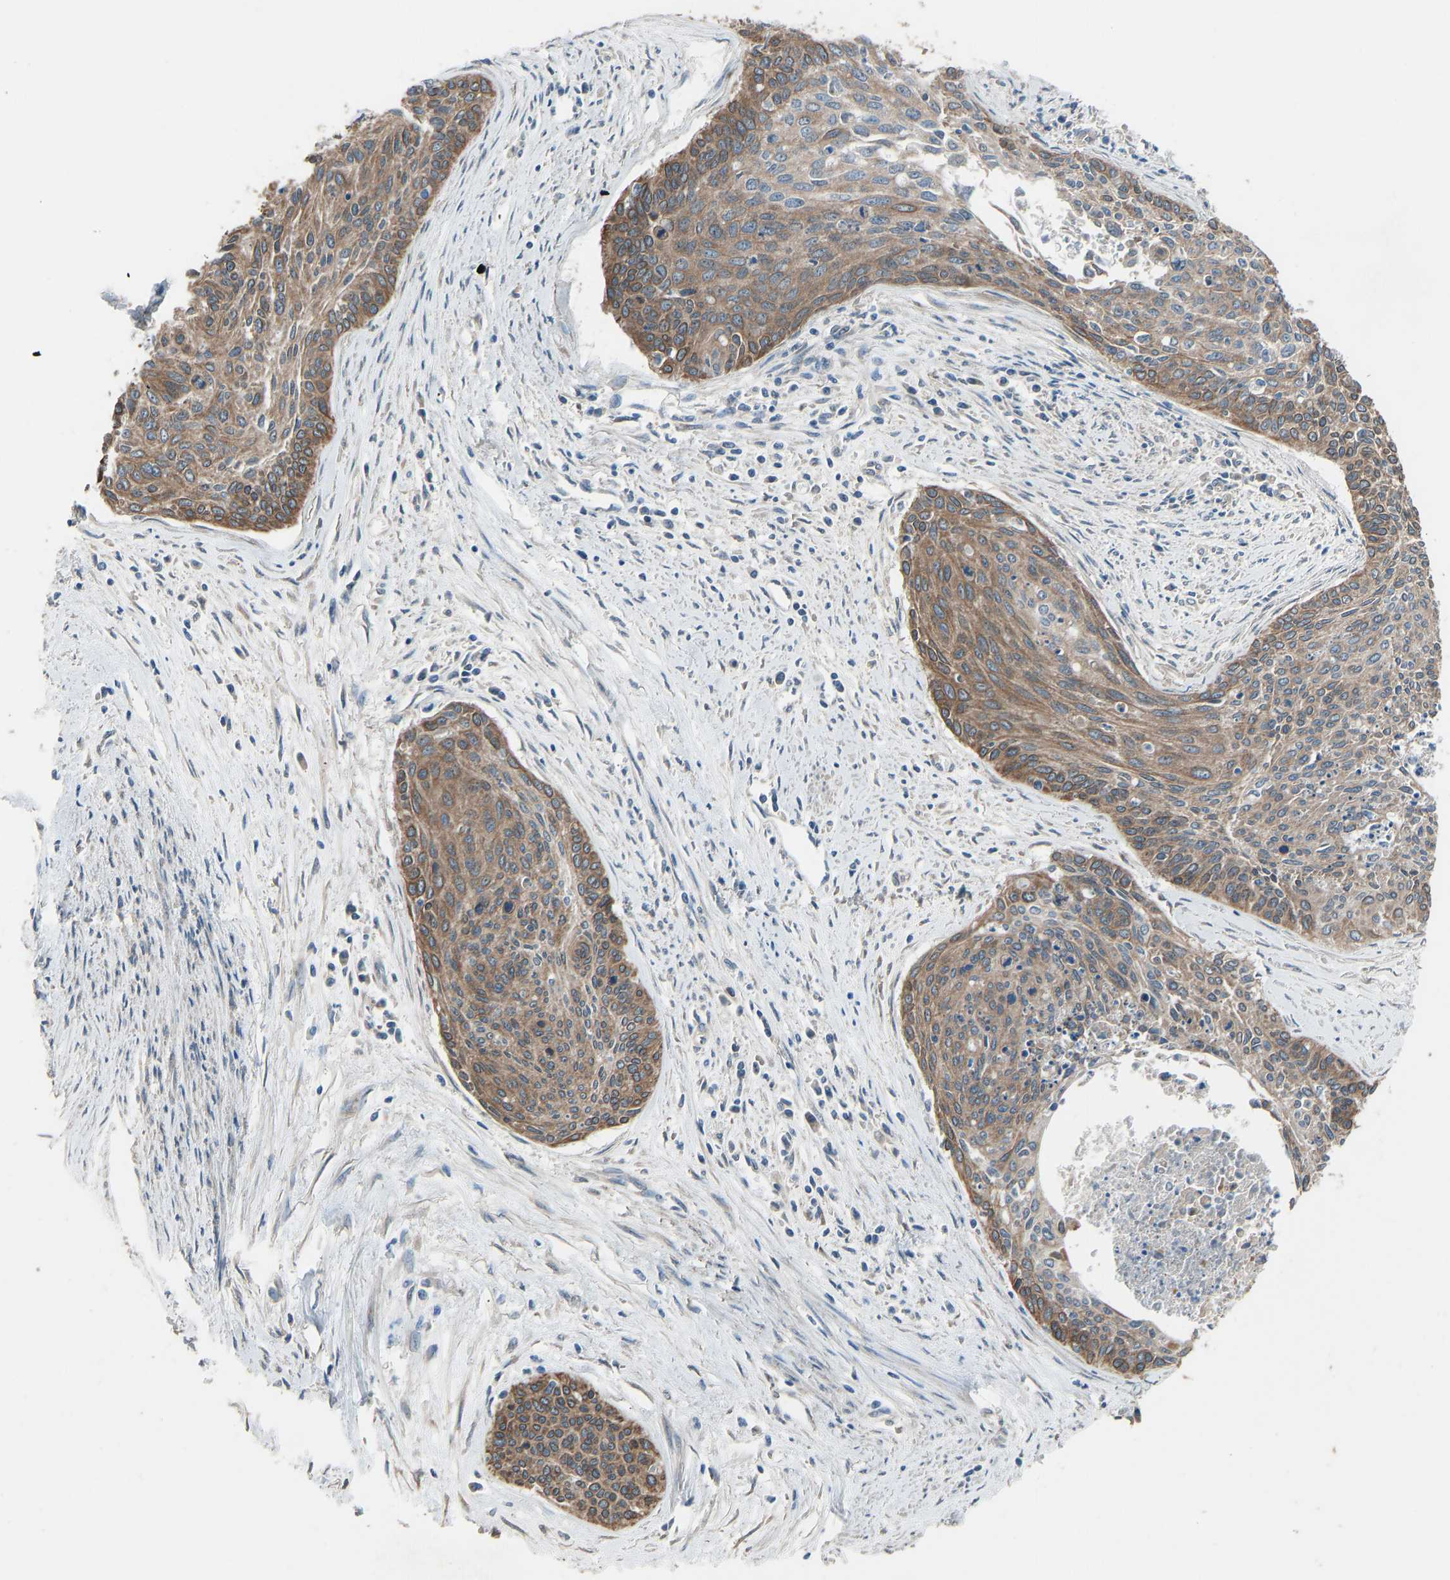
{"staining": {"intensity": "moderate", "quantity": ">75%", "location": "cytoplasmic/membranous"}, "tissue": "cervical cancer", "cell_type": "Tumor cells", "image_type": "cancer", "snomed": [{"axis": "morphology", "description": "Squamous cell carcinoma, NOS"}, {"axis": "topography", "description": "Cervix"}], "caption": "Cervical squamous cell carcinoma tissue demonstrates moderate cytoplasmic/membranous positivity in about >75% of tumor cells, visualized by immunohistochemistry. (brown staining indicates protein expression, while blue staining denotes nuclei).", "gene": "SLC43A1", "patient": {"sex": "female", "age": 55}}